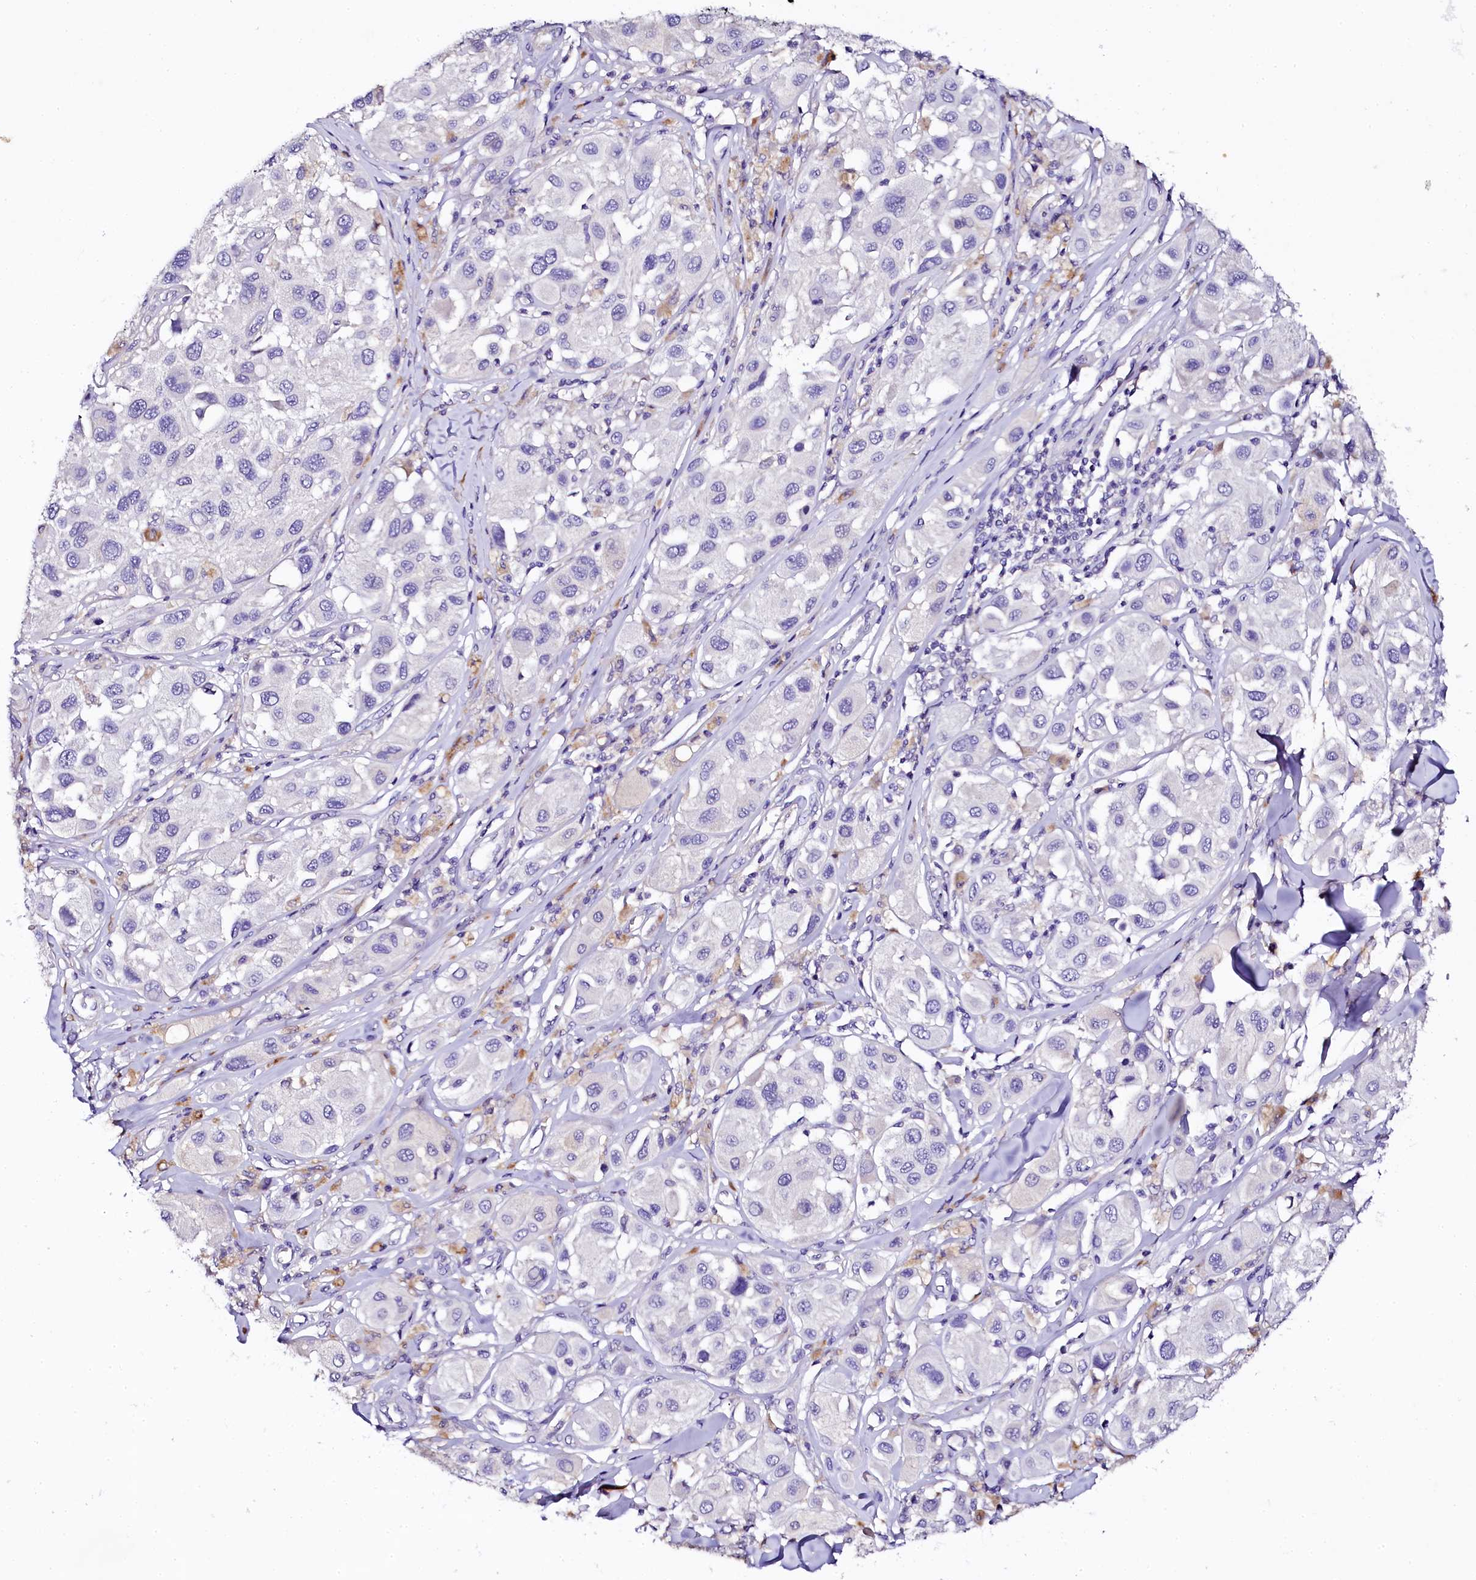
{"staining": {"intensity": "negative", "quantity": "none", "location": "none"}, "tissue": "melanoma", "cell_type": "Tumor cells", "image_type": "cancer", "snomed": [{"axis": "morphology", "description": "Malignant melanoma, Metastatic site"}, {"axis": "topography", "description": "Skin"}], "caption": "This is an immunohistochemistry micrograph of human malignant melanoma (metastatic site). There is no staining in tumor cells.", "gene": "NAA16", "patient": {"sex": "male", "age": 41}}